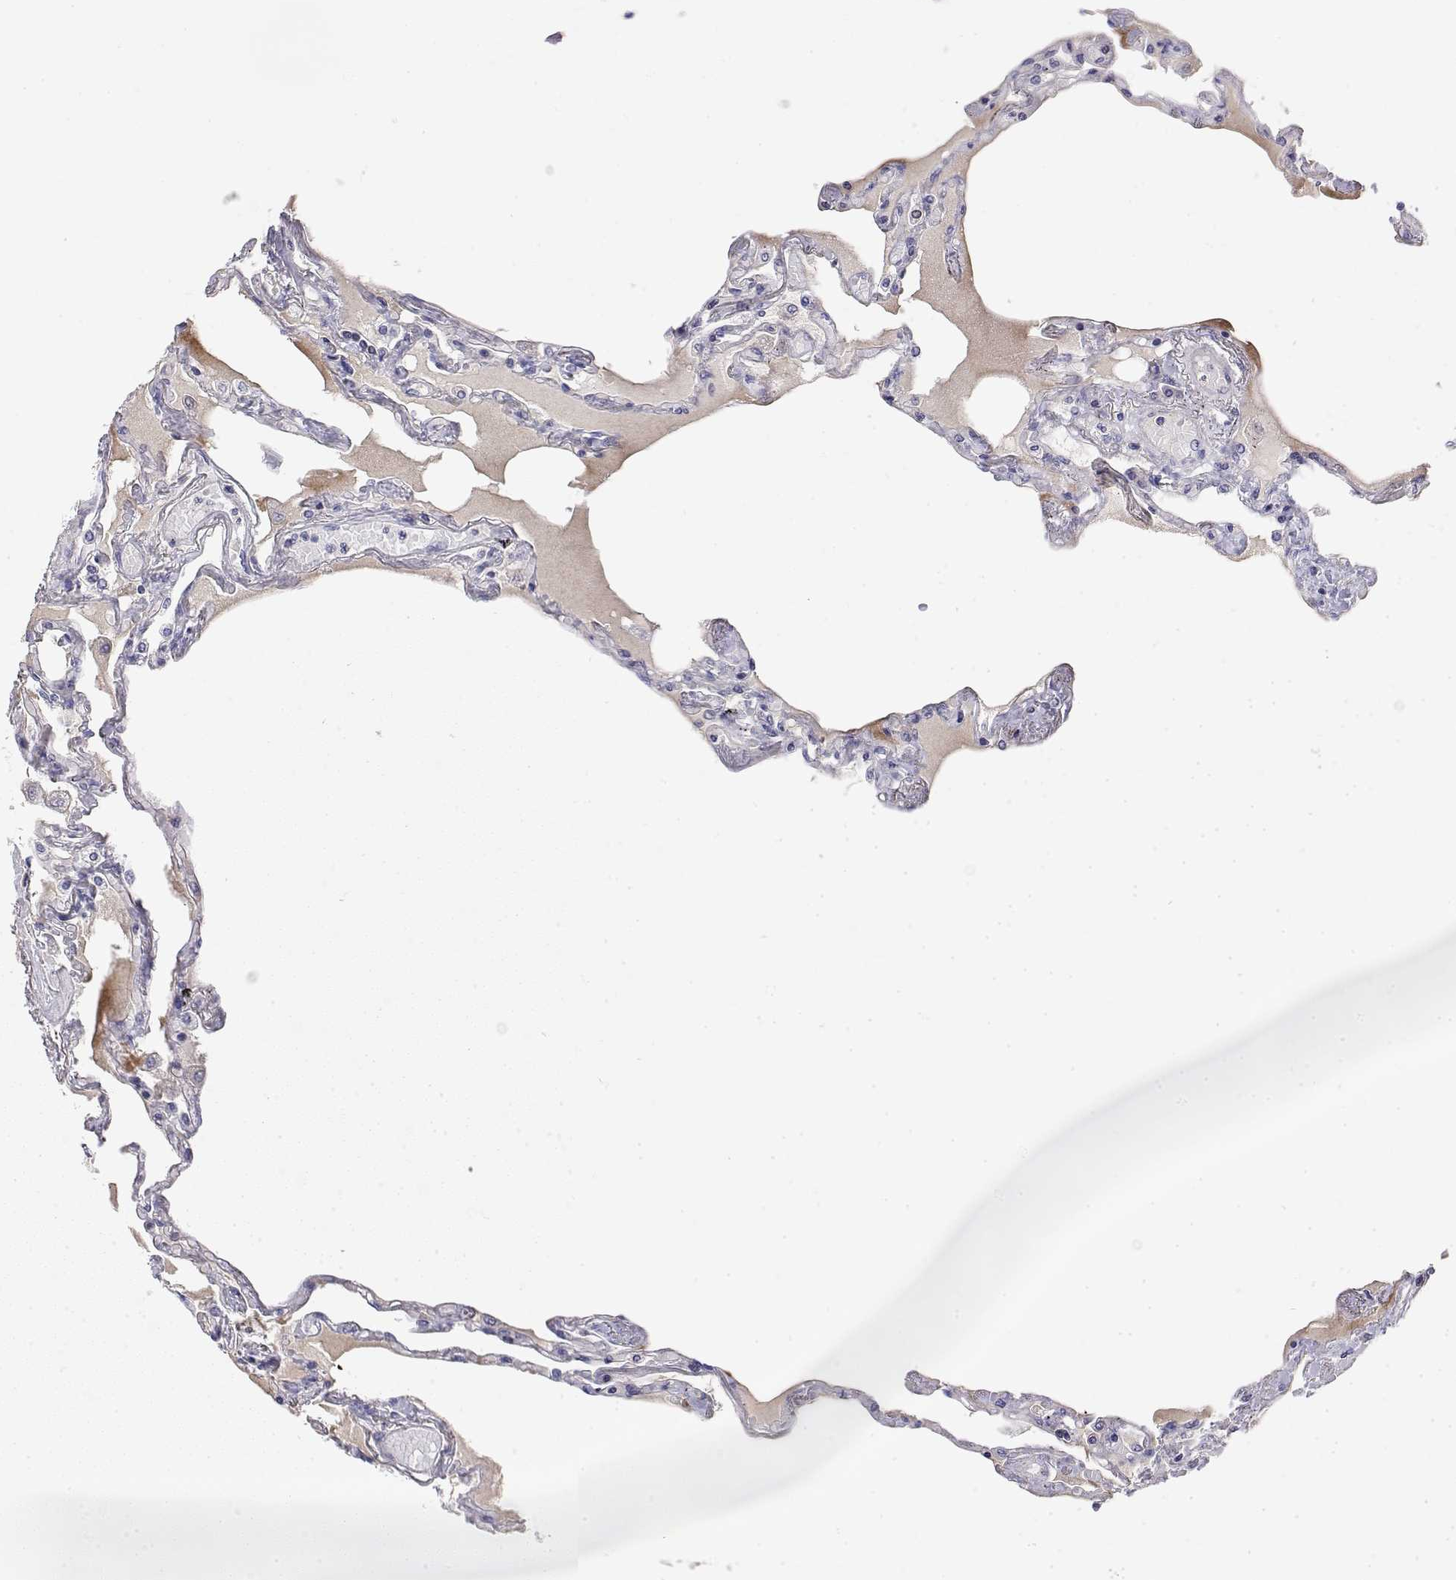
{"staining": {"intensity": "negative", "quantity": "none", "location": "none"}, "tissue": "lung", "cell_type": "Alveolar cells", "image_type": "normal", "snomed": [{"axis": "morphology", "description": "Normal tissue, NOS"}, {"axis": "morphology", "description": "Adenocarcinoma, NOS"}, {"axis": "topography", "description": "Cartilage tissue"}, {"axis": "topography", "description": "Lung"}], "caption": "A high-resolution photomicrograph shows immunohistochemistry (IHC) staining of normal lung, which reveals no significant expression in alveolar cells. (Immunohistochemistry (ihc), brightfield microscopy, high magnification).", "gene": "GGACT", "patient": {"sex": "female", "age": 67}}